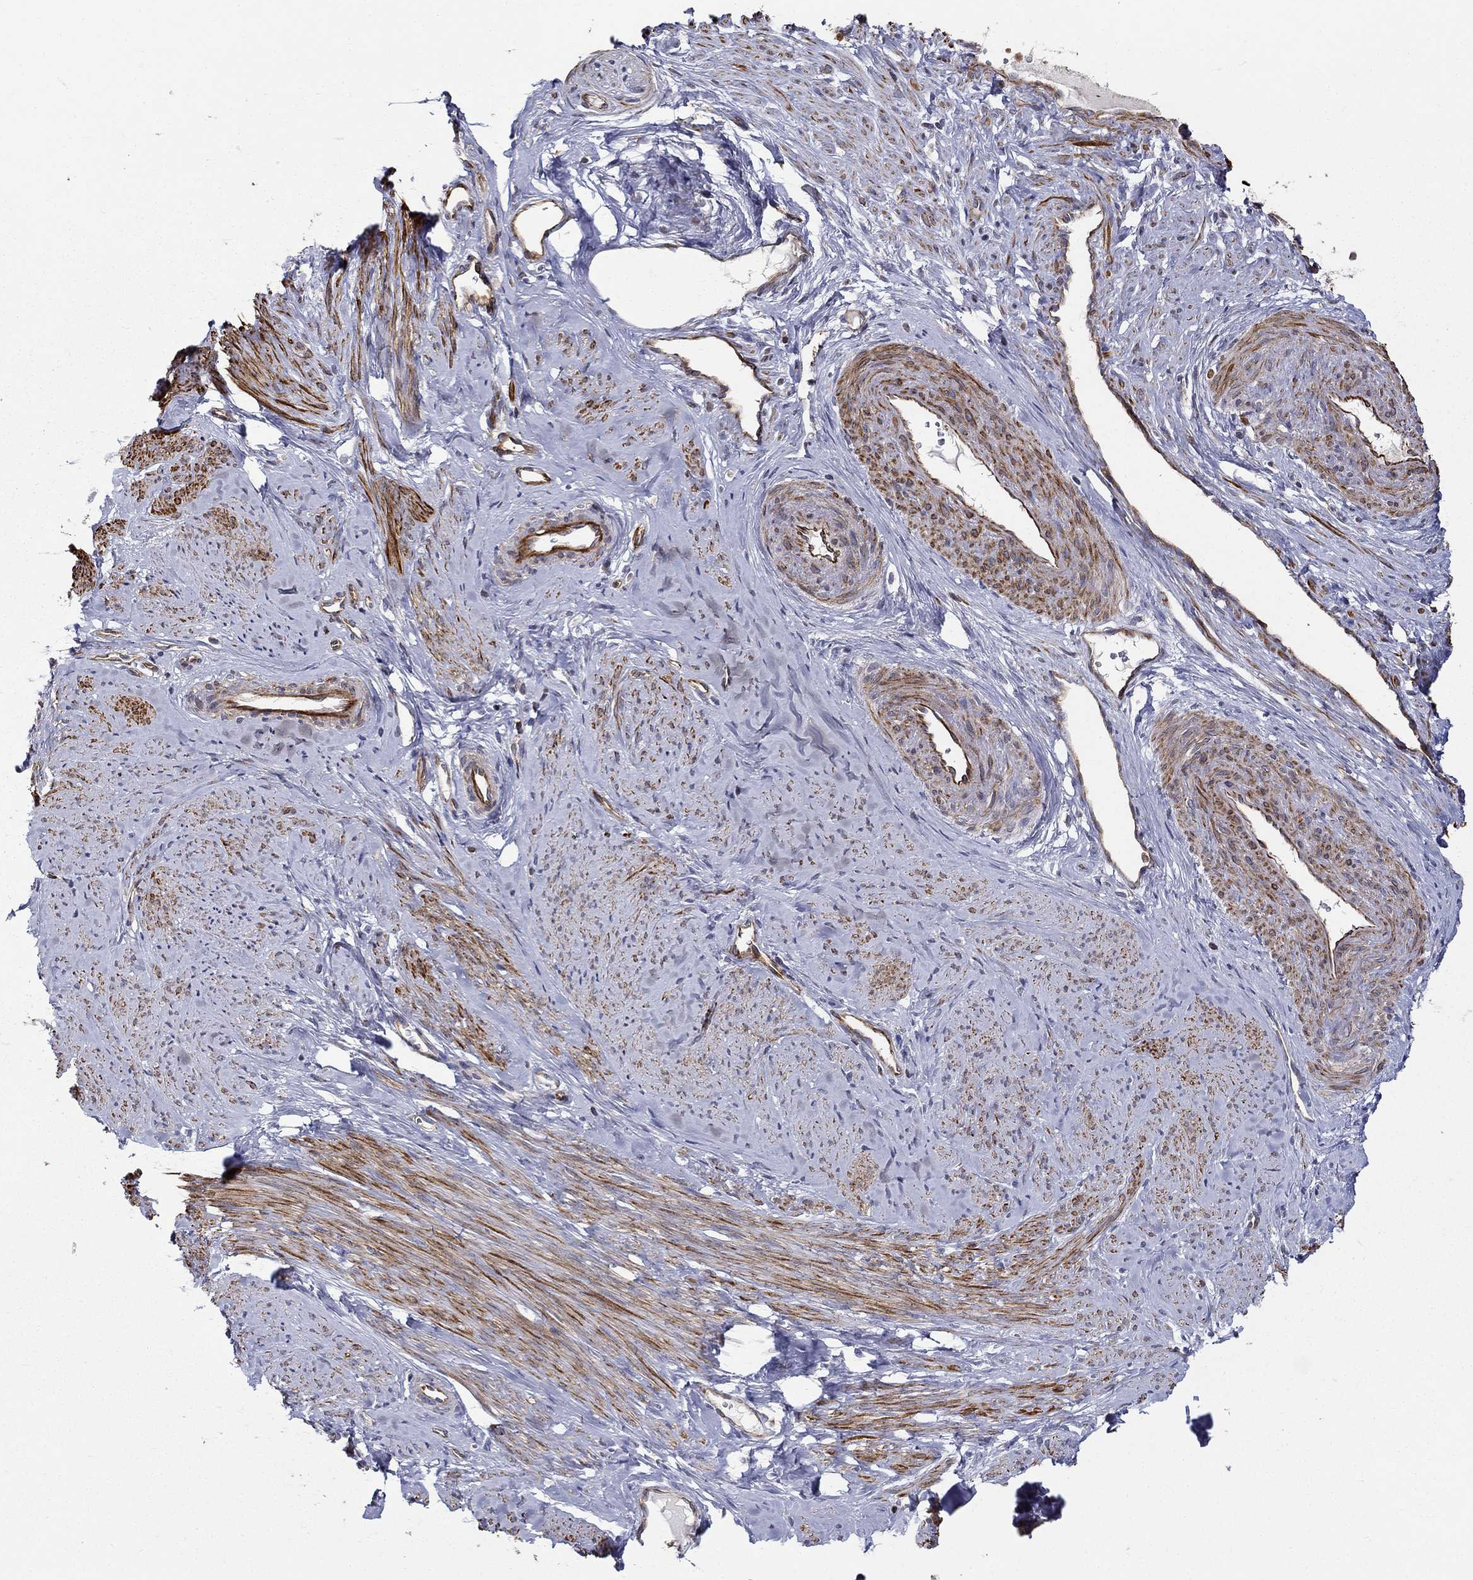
{"staining": {"intensity": "strong", "quantity": "25%-75%", "location": "cytoplasmic/membranous"}, "tissue": "smooth muscle", "cell_type": "Smooth muscle cells", "image_type": "normal", "snomed": [{"axis": "morphology", "description": "Normal tissue, NOS"}, {"axis": "topography", "description": "Smooth muscle"}], "caption": "A brown stain shows strong cytoplasmic/membranous positivity of a protein in smooth muscle cells of normal human smooth muscle. The staining was performed using DAB, with brown indicating positive protein expression. Nuclei are stained blue with hematoxylin.", "gene": "NPHP1", "patient": {"sex": "female", "age": 48}}